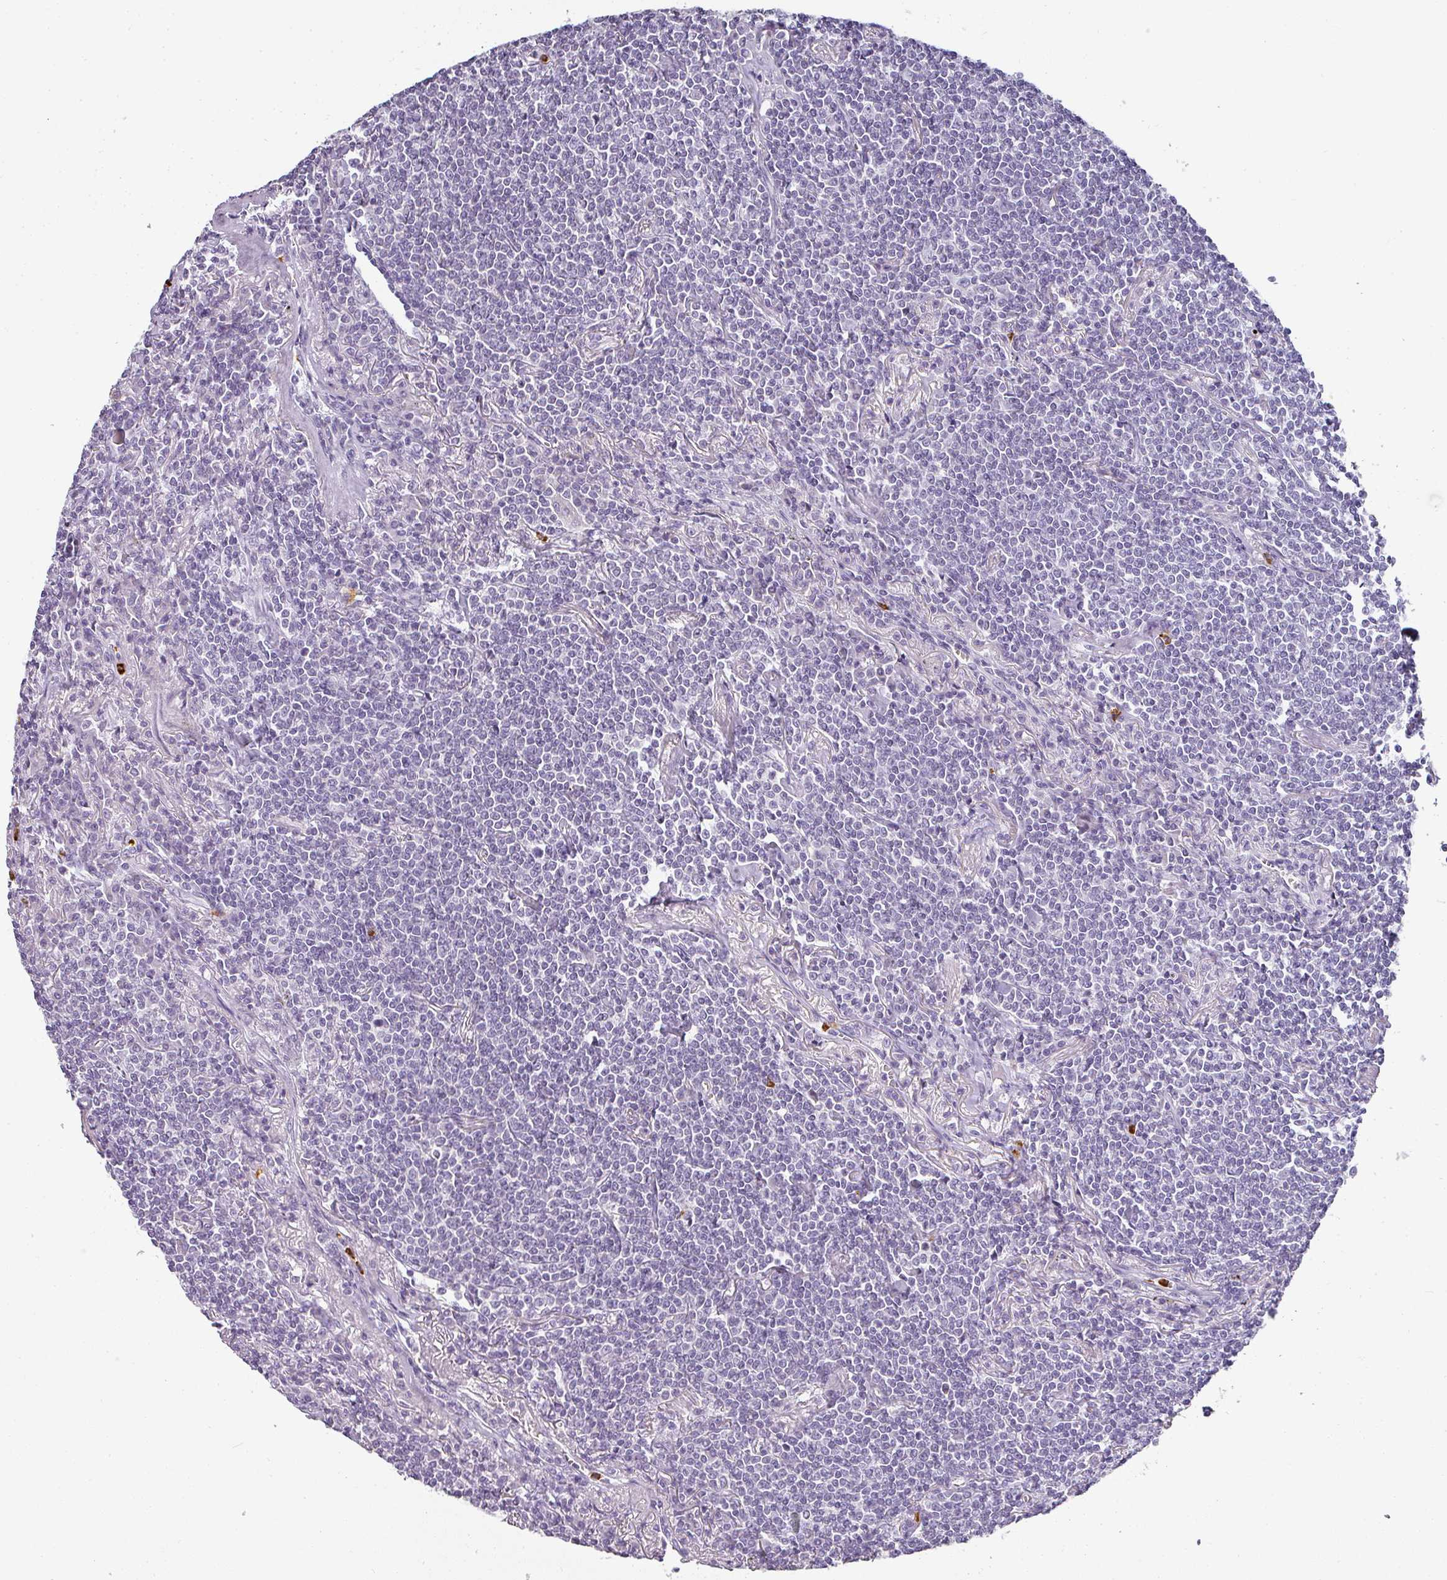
{"staining": {"intensity": "negative", "quantity": "none", "location": "none"}, "tissue": "lymphoma", "cell_type": "Tumor cells", "image_type": "cancer", "snomed": [{"axis": "morphology", "description": "Malignant lymphoma, non-Hodgkin's type, Low grade"}, {"axis": "topography", "description": "Lung"}], "caption": "IHC image of low-grade malignant lymphoma, non-Hodgkin's type stained for a protein (brown), which demonstrates no expression in tumor cells.", "gene": "CAMP", "patient": {"sex": "female", "age": 71}}